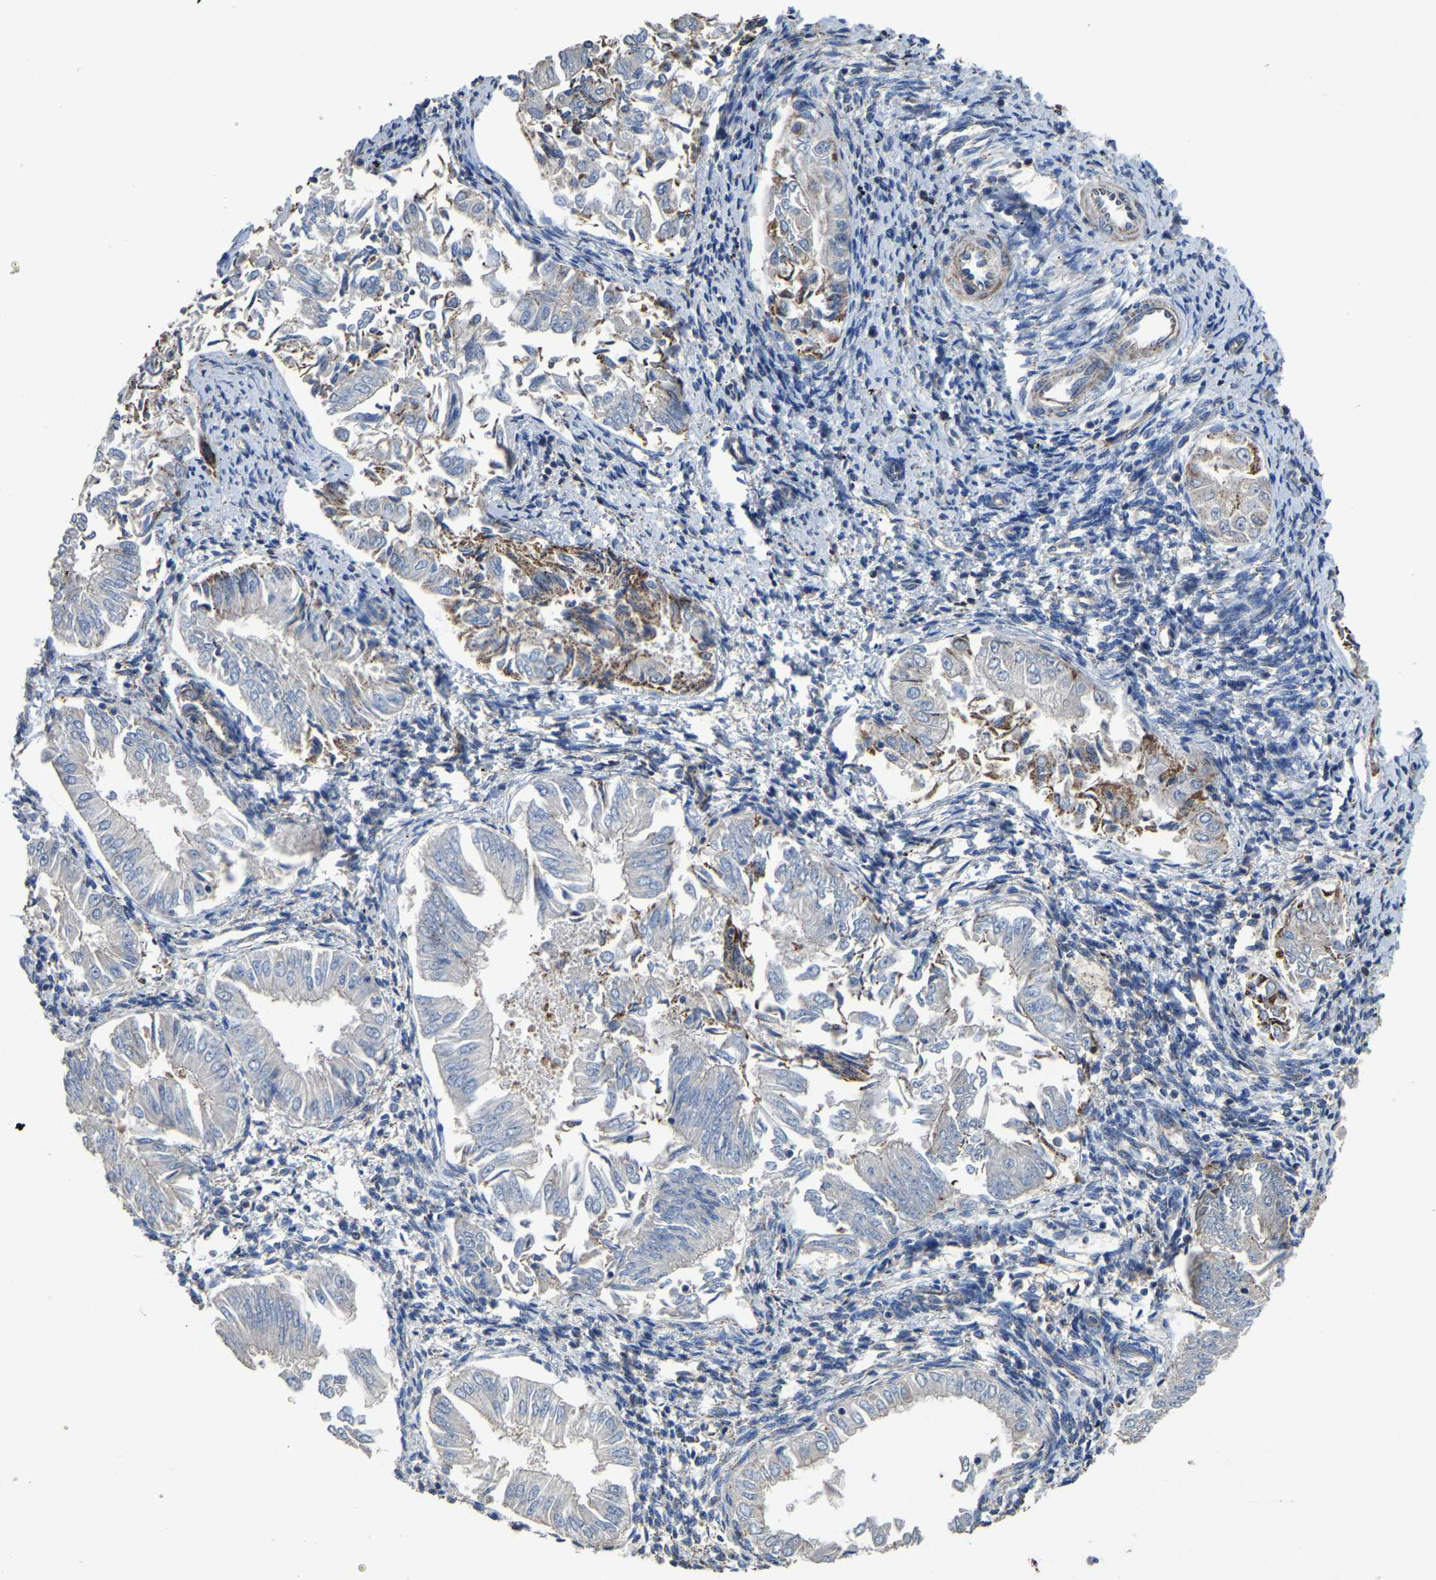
{"staining": {"intensity": "weak", "quantity": "<25%", "location": "cytoplasmic/membranous"}, "tissue": "endometrial cancer", "cell_type": "Tumor cells", "image_type": "cancer", "snomed": [{"axis": "morphology", "description": "Adenocarcinoma, NOS"}, {"axis": "topography", "description": "Endometrium"}], "caption": "The immunohistochemistry (IHC) image has no significant expression in tumor cells of endometrial cancer tissue.", "gene": "ETFA", "patient": {"sex": "female", "age": 53}}